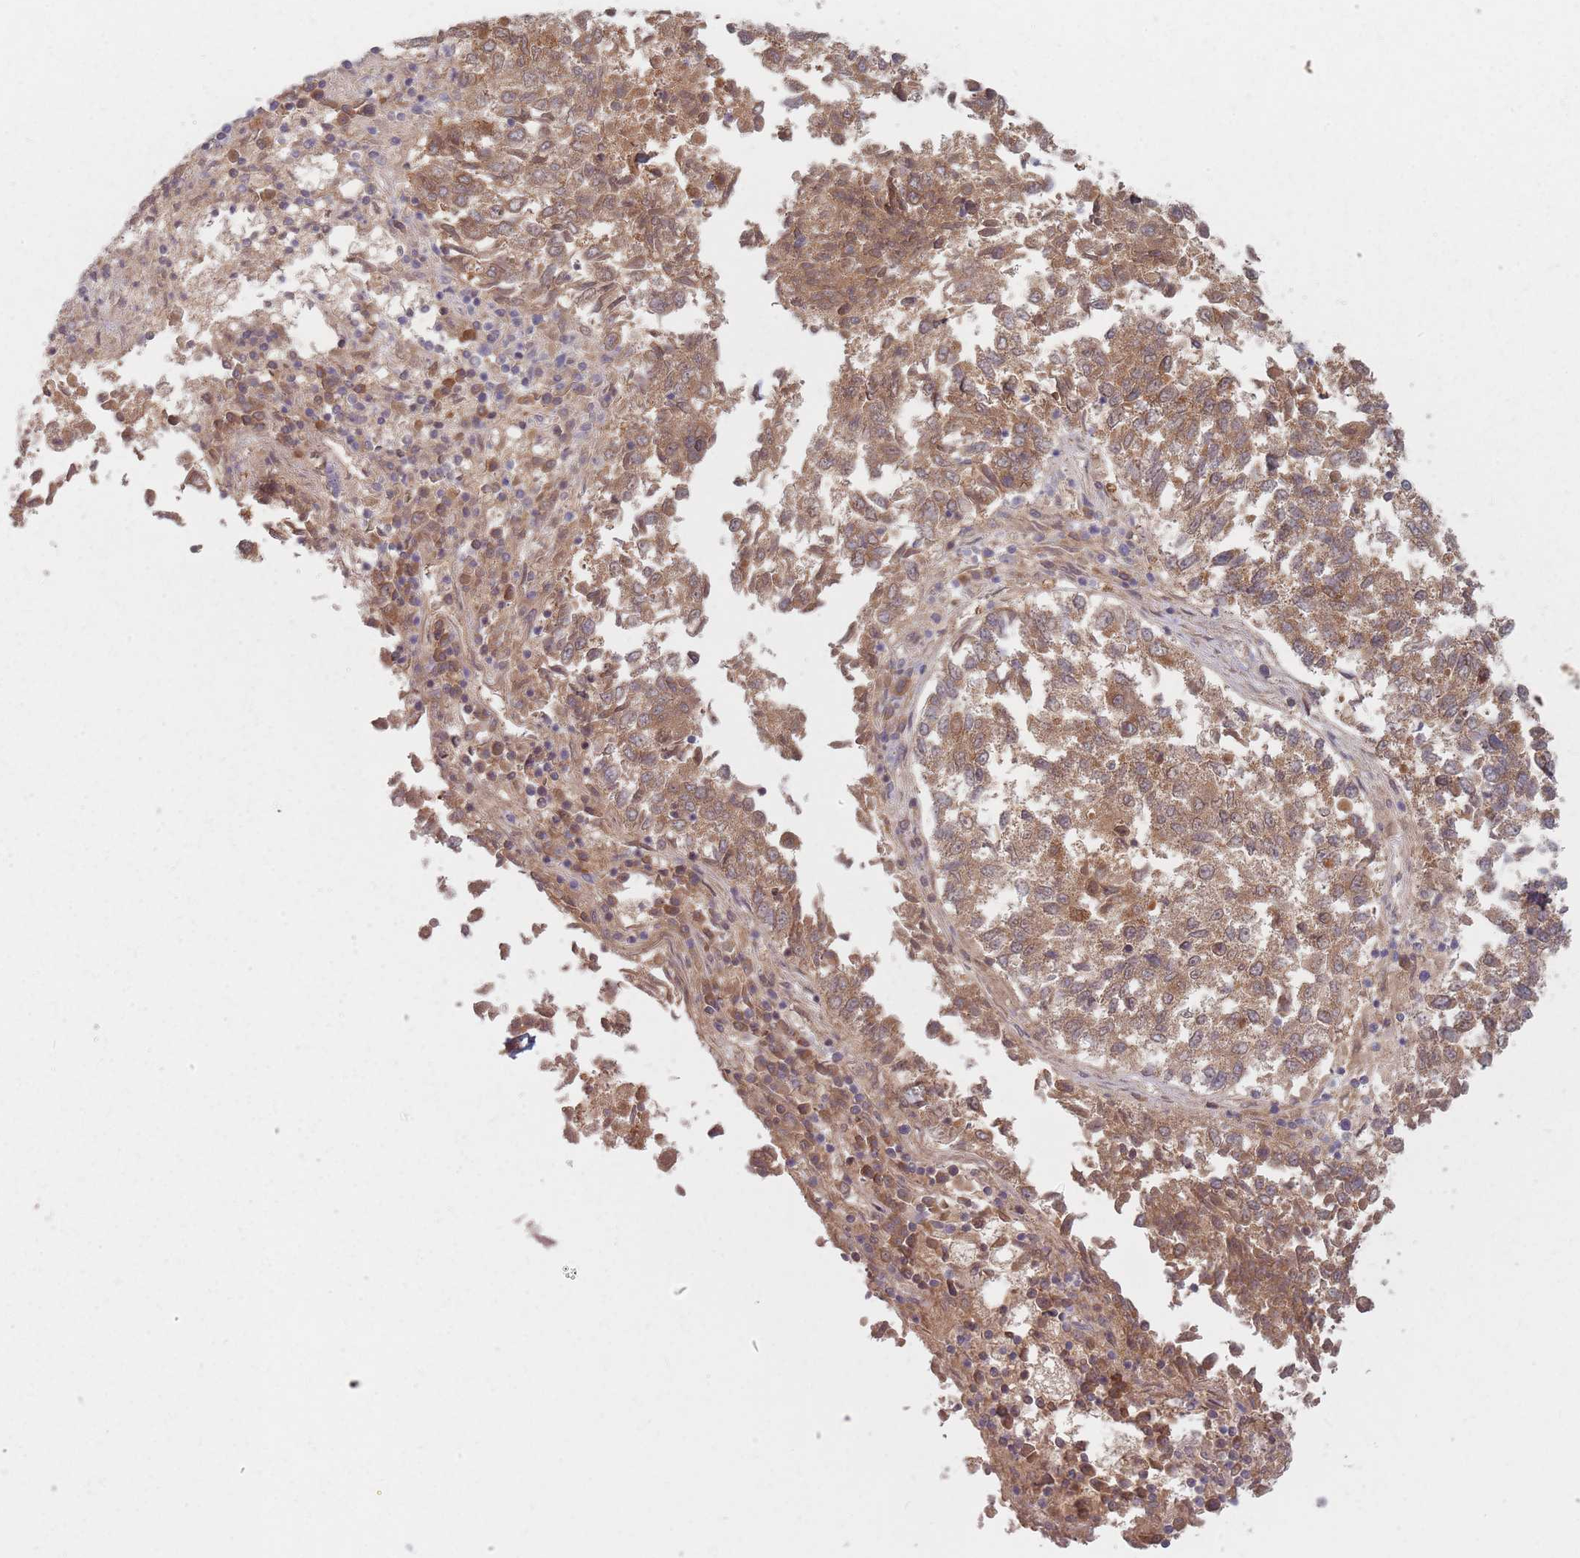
{"staining": {"intensity": "moderate", "quantity": ">75%", "location": "cytoplasmic/membranous"}, "tissue": "lung cancer", "cell_type": "Tumor cells", "image_type": "cancer", "snomed": [{"axis": "morphology", "description": "Squamous cell carcinoma, NOS"}, {"axis": "topography", "description": "Lung"}], "caption": "High-power microscopy captured an immunohistochemistry photomicrograph of squamous cell carcinoma (lung), revealing moderate cytoplasmic/membranous expression in about >75% of tumor cells. (Stains: DAB (3,3'-diaminobenzidine) in brown, nuclei in blue, Microscopy: brightfield microscopy at high magnification).", "gene": "NAXE", "patient": {"sex": "male", "age": 73}}